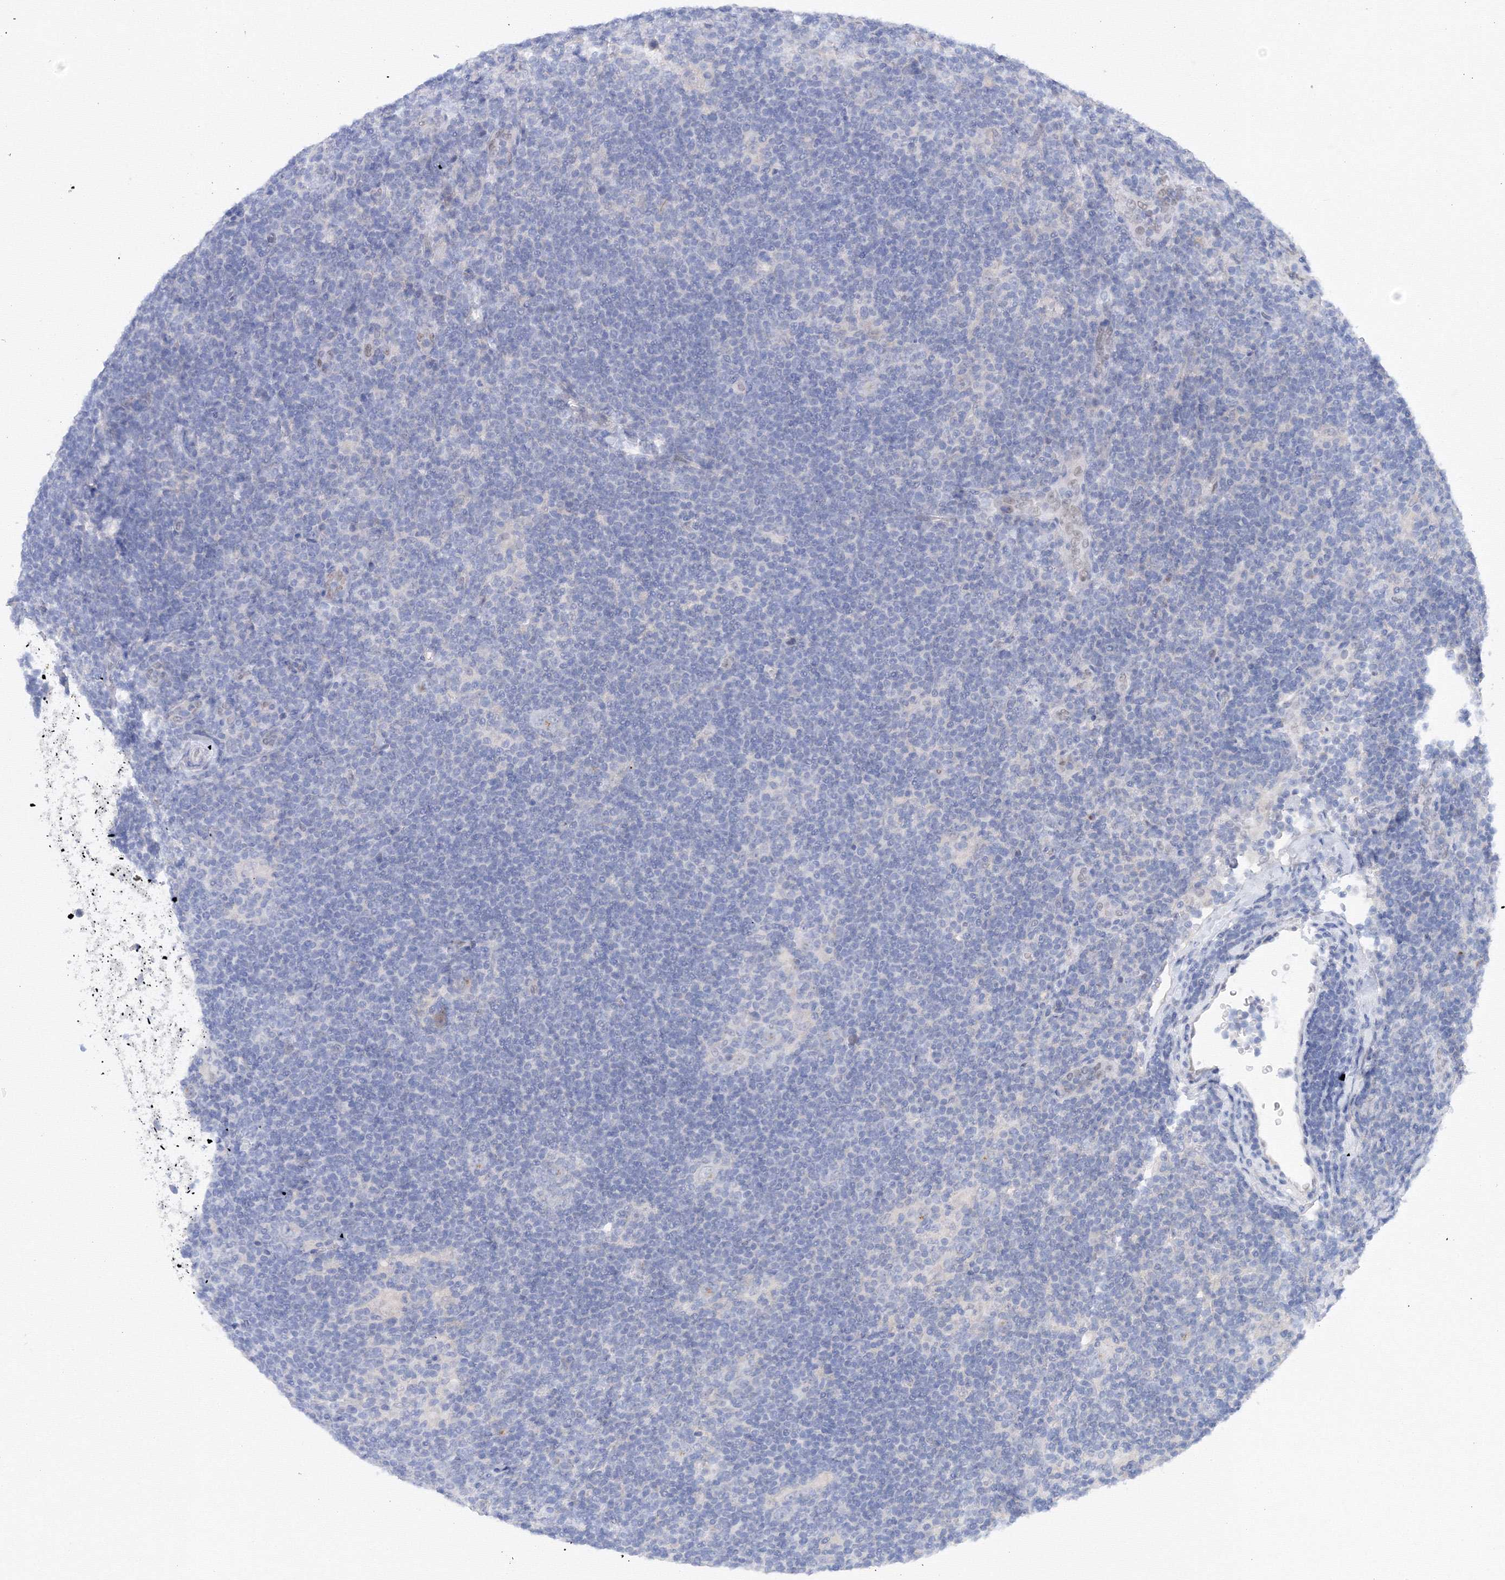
{"staining": {"intensity": "negative", "quantity": "none", "location": "none"}, "tissue": "lymphoma", "cell_type": "Tumor cells", "image_type": "cancer", "snomed": [{"axis": "morphology", "description": "Hodgkin's disease, NOS"}, {"axis": "topography", "description": "Lymph node"}], "caption": "Lymphoma was stained to show a protein in brown. There is no significant expression in tumor cells.", "gene": "TAMM41", "patient": {"sex": "female", "age": 57}}